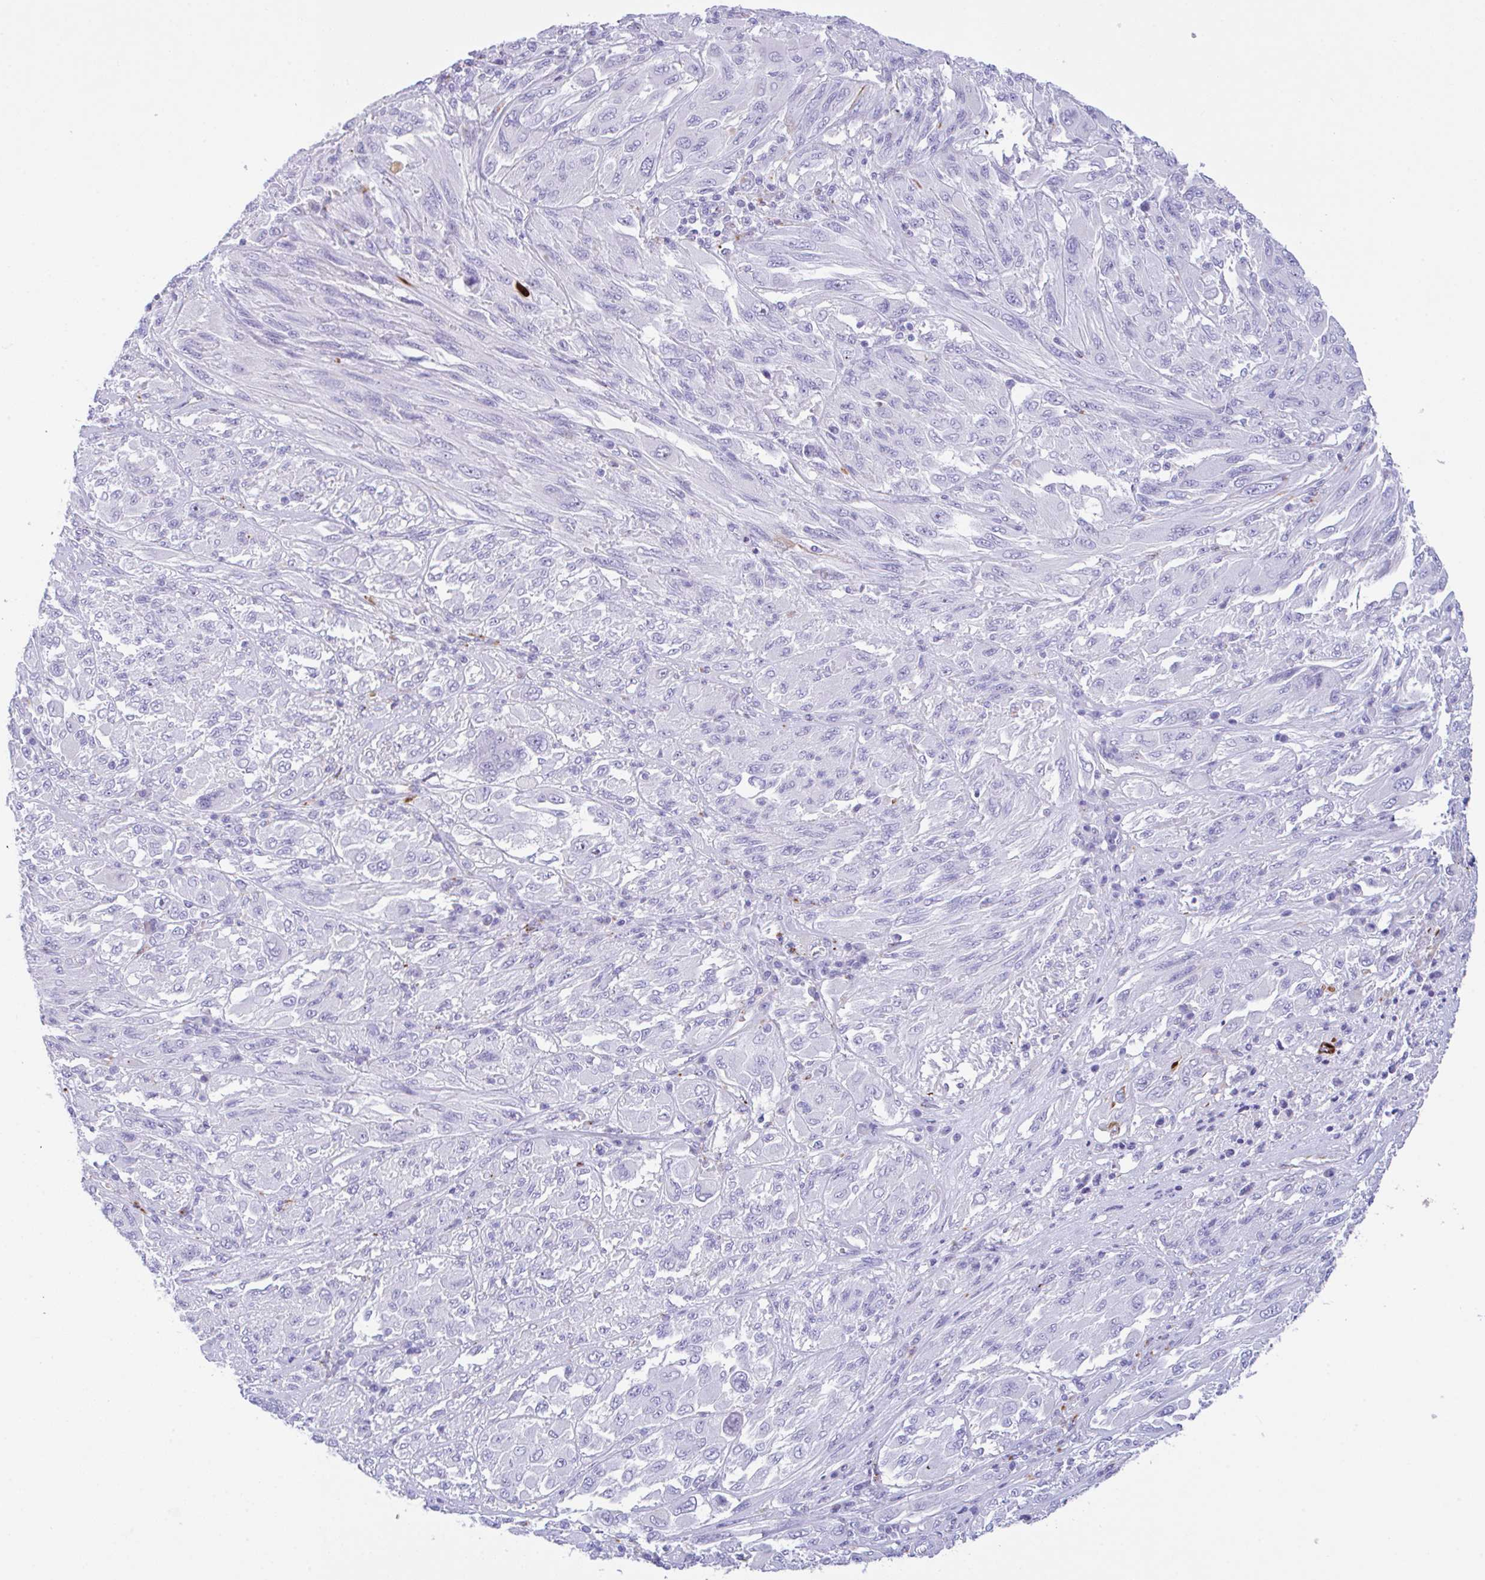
{"staining": {"intensity": "negative", "quantity": "none", "location": "none"}, "tissue": "melanoma", "cell_type": "Tumor cells", "image_type": "cancer", "snomed": [{"axis": "morphology", "description": "Malignant melanoma, NOS"}, {"axis": "topography", "description": "Skin"}], "caption": "Malignant melanoma was stained to show a protein in brown. There is no significant staining in tumor cells.", "gene": "NDUFAF8", "patient": {"sex": "female", "age": 91}}